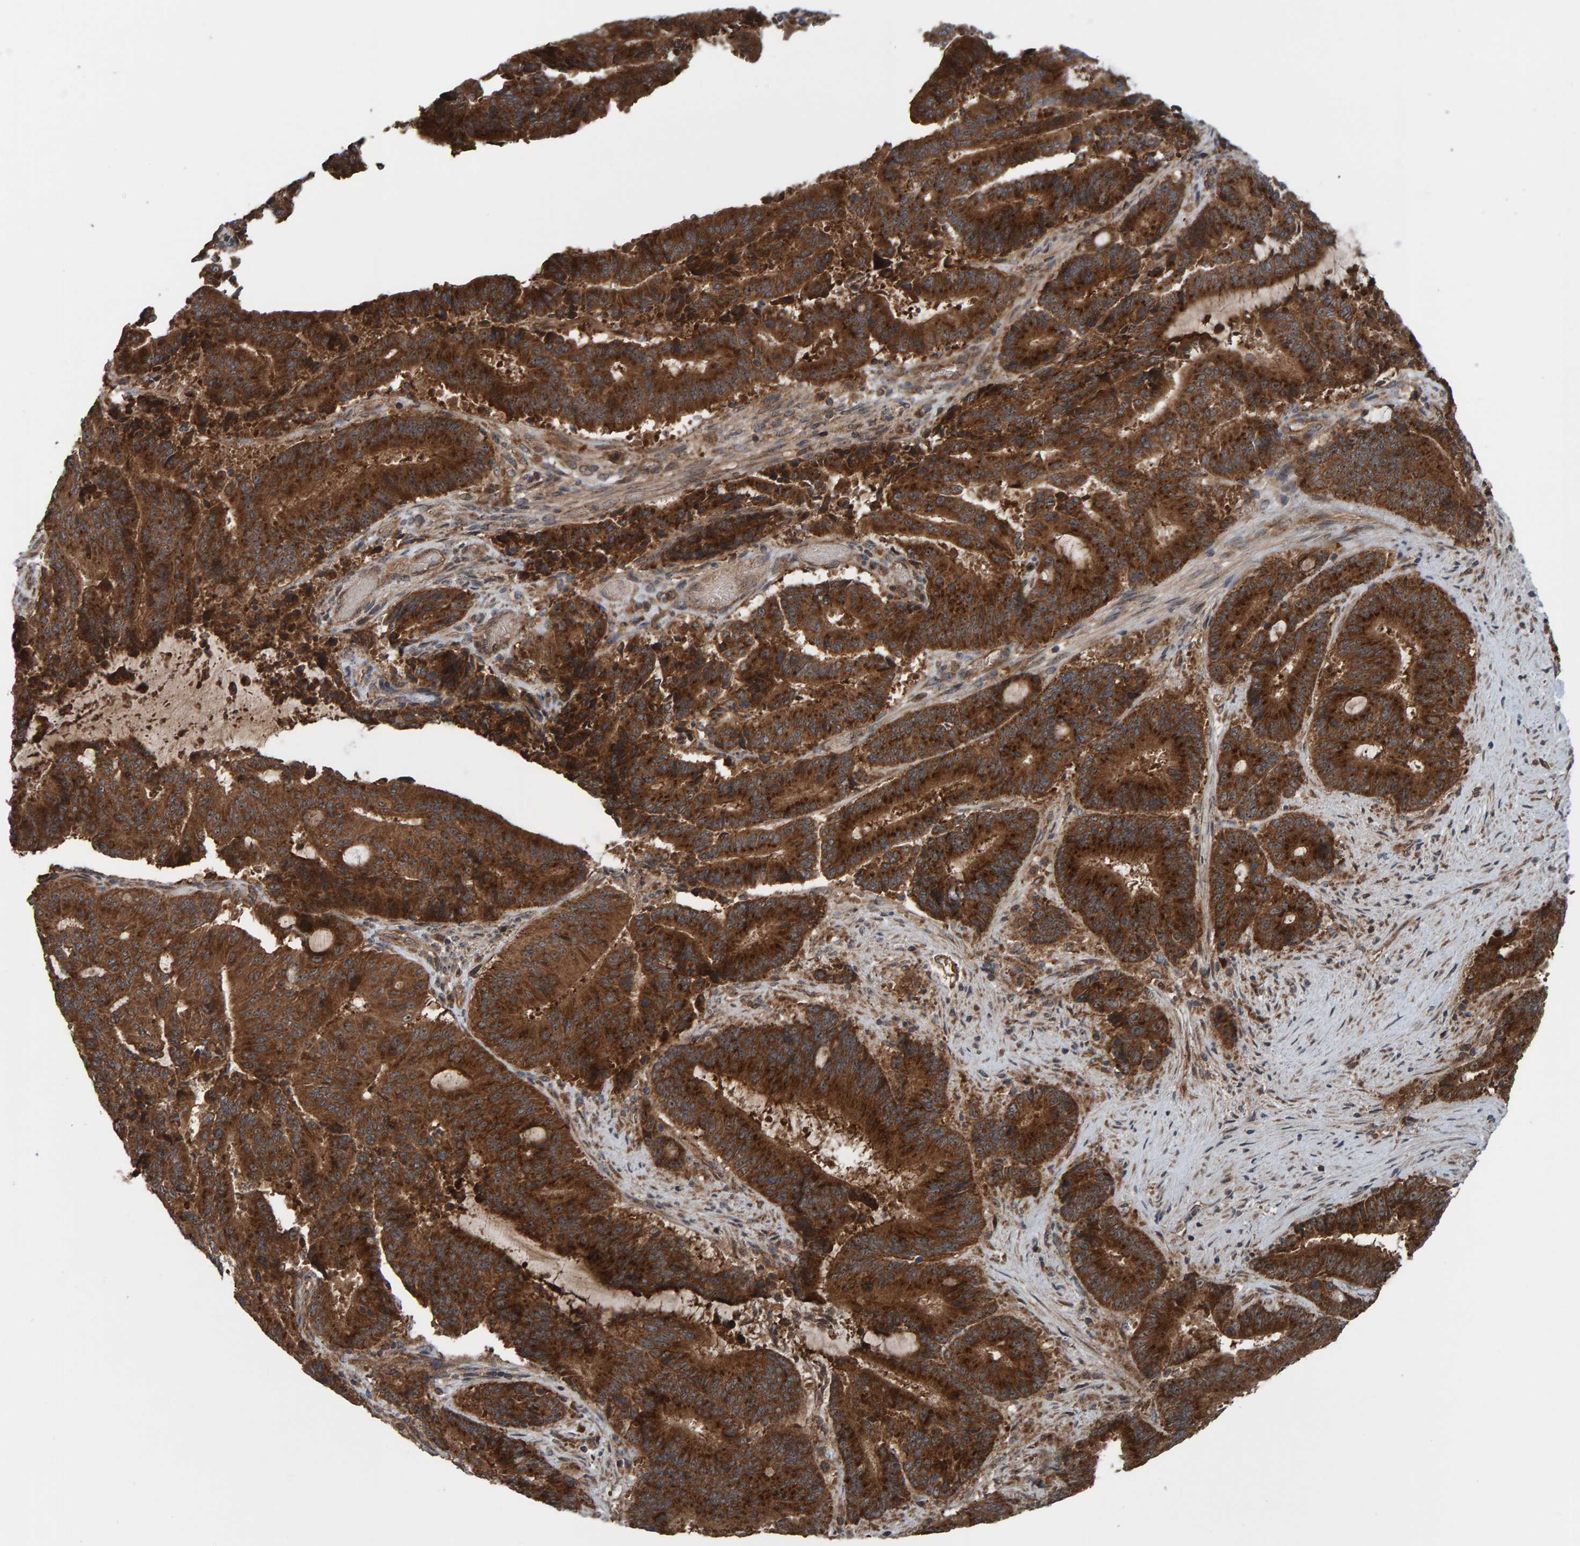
{"staining": {"intensity": "strong", "quantity": ">75%", "location": "cytoplasmic/membranous"}, "tissue": "liver cancer", "cell_type": "Tumor cells", "image_type": "cancer", "snomed": [{"axis": "morphology", "description": "Normal tissue, NOS"}, {"axis": "morphology", "description": "Cholangiocarcinoma"}, {"axis": "topography", "description": "Liver"}, {"axis": "topography", "description": "Peripheral nerve tissue"}], "caption": "An image showing strong cytoplasmic/membranous expression in about >75% of tumor cells in liver cancer (cholangiocarcinoma), as visualized by brown immunohistochemical staining.", "gene": "CUEDC1", "patient": {"sex": "female", "age": 73}}